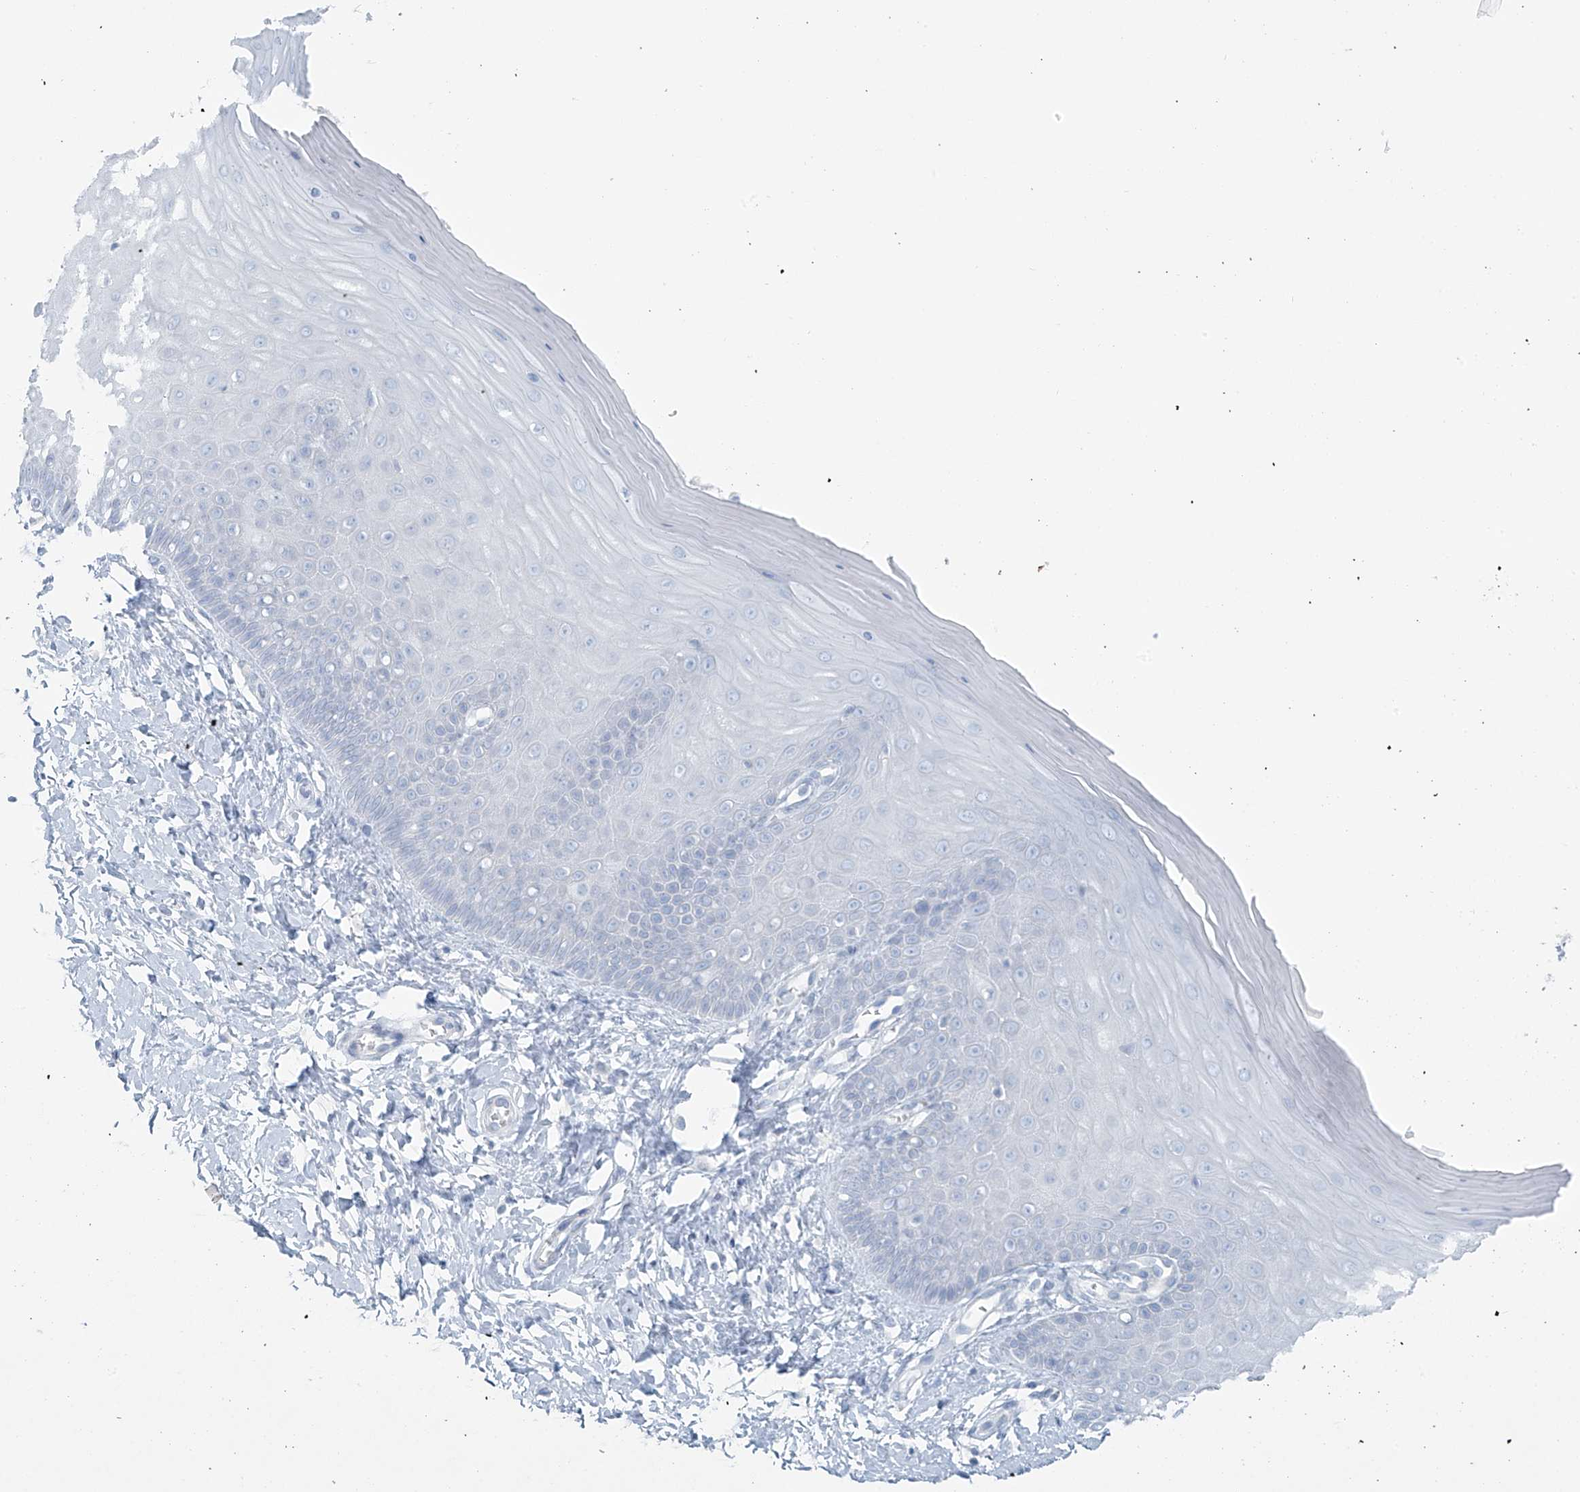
{"staining": {"intensity": "negative", "quantity": "none", "location": "none"}, "tissue": "cervix", "cell_type": "Glandular cells", "image_type": "normal", "snomed": [{"axis": "morphology", "description": "Normal tissue, NOS"}, {"axis": "topography", "description": "Cervix"}], "caption": "The photomicrograph reveals no staining of glandular cells in normal cervix. Nuclei are stained in blue.", "gene": "SLC25A43", "patient": {"sex": "female", "age": 55}}